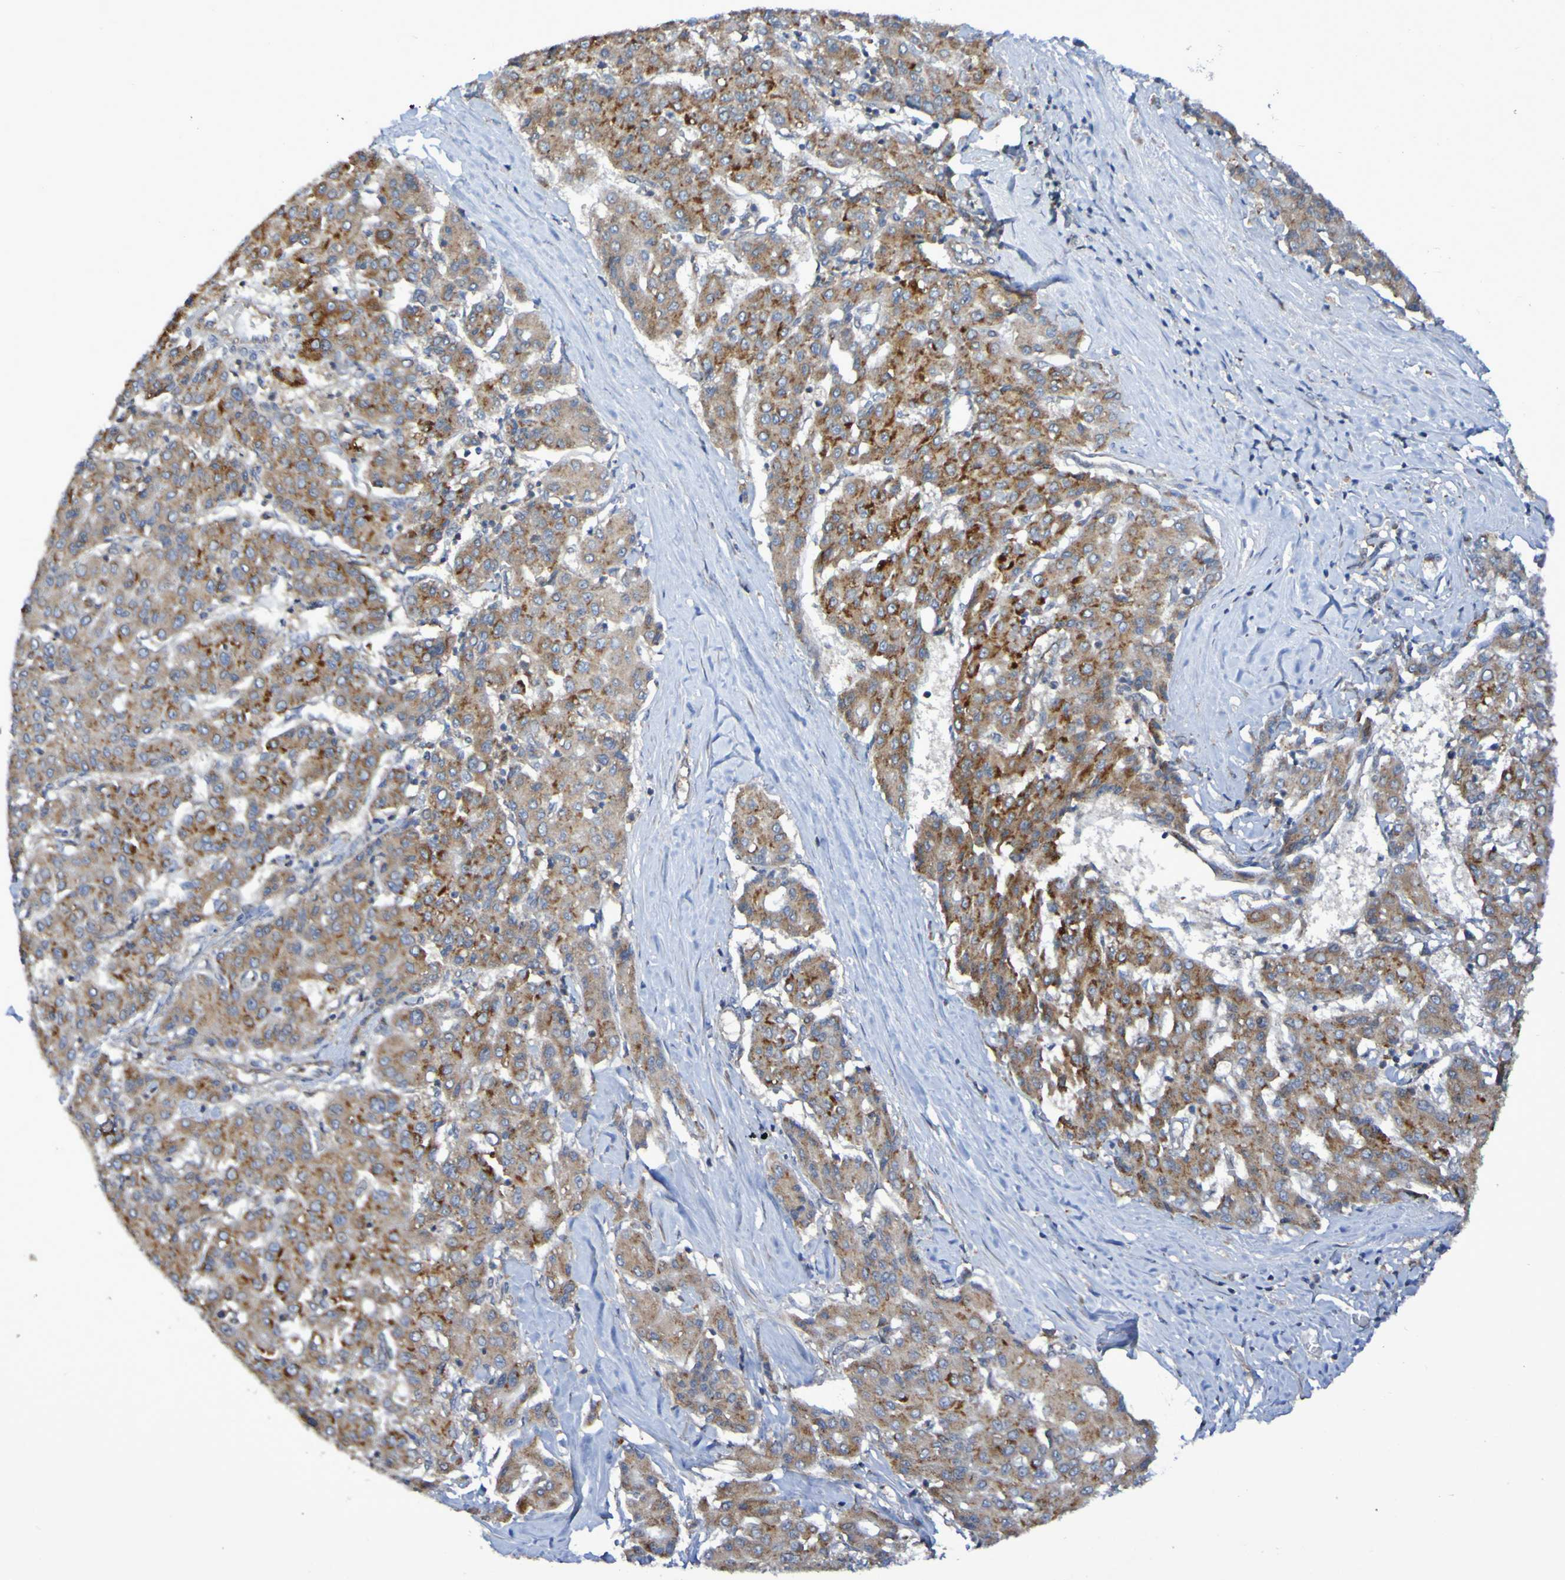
{"staining": {"intensity": "moderate", "quantity": ">75%", "location": "cytoplasmic/membranous"}, "tissue": "liver cancer", "cell_type": "Tumor cells", "image_type": "cancer", "snomed": [{"axis": "morphology", "description": "Carcinoma, Hepatocellular, NOS"}, {"axis": "topography", "description": "Liver"}], "caption": "This is an image of immunohistochemistry staining of liver cancer, which shows moderate staining in the cytoplasmic/membranous of tumor cells.", "gene": "LMBRD2", "patient": {"sex": "male", "age": 65}}